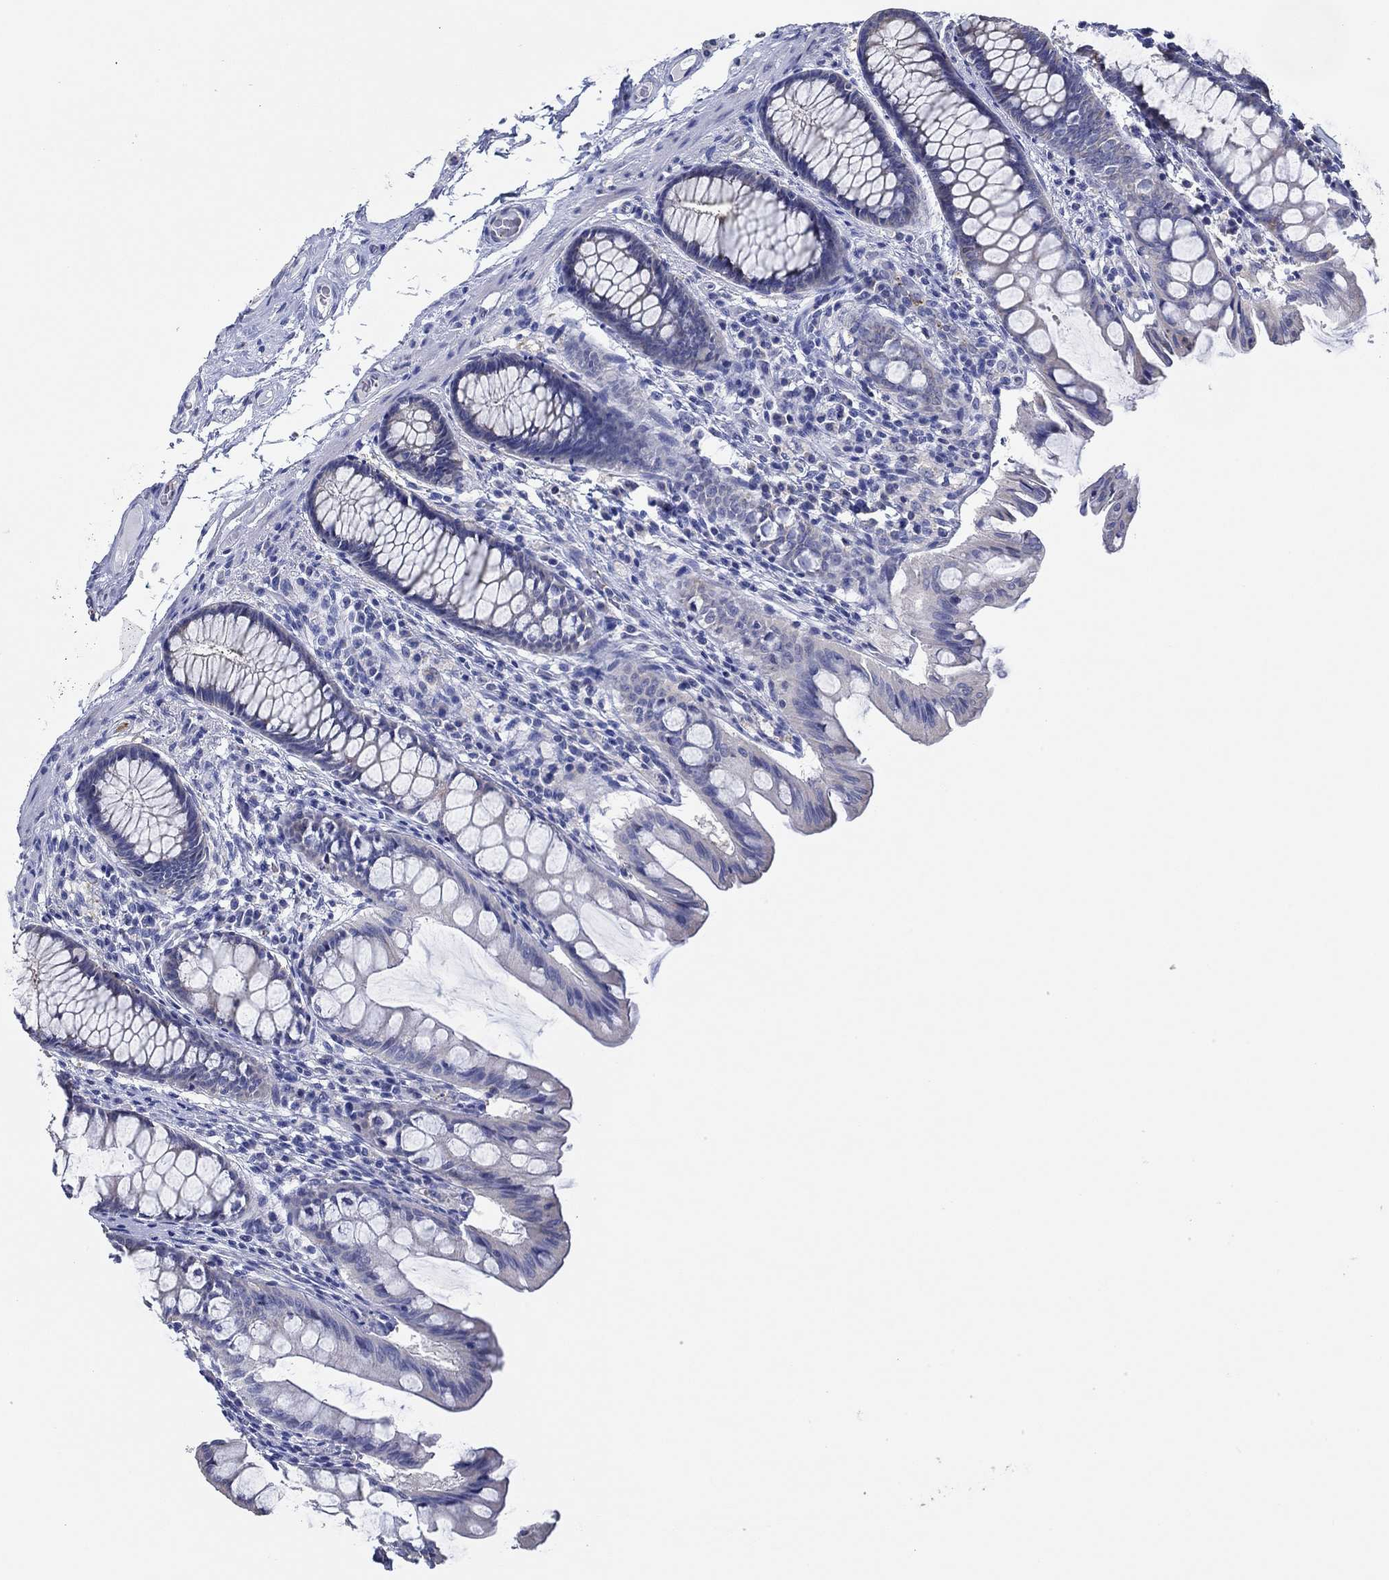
{"staining": {"intensity": "negative", "quantity": "none", "location": "none"}, "tissue": "colon", "cell_type": "Endothelial cells", "image_type": "normal", "snomed": [{"axis": "morphology", "description": "Normal tissue, NOS"}, {"axis": "topography", "description": "Colon"}], "caption": "DAB immunohistochemical staining of normal human colon exhibits no significant positivity in endothelial cells. (Brightfield microscopy of DAB IHC at high magnification).", "gene": "SLC27A3", "patient": {"sex": "female", "age": 65}}